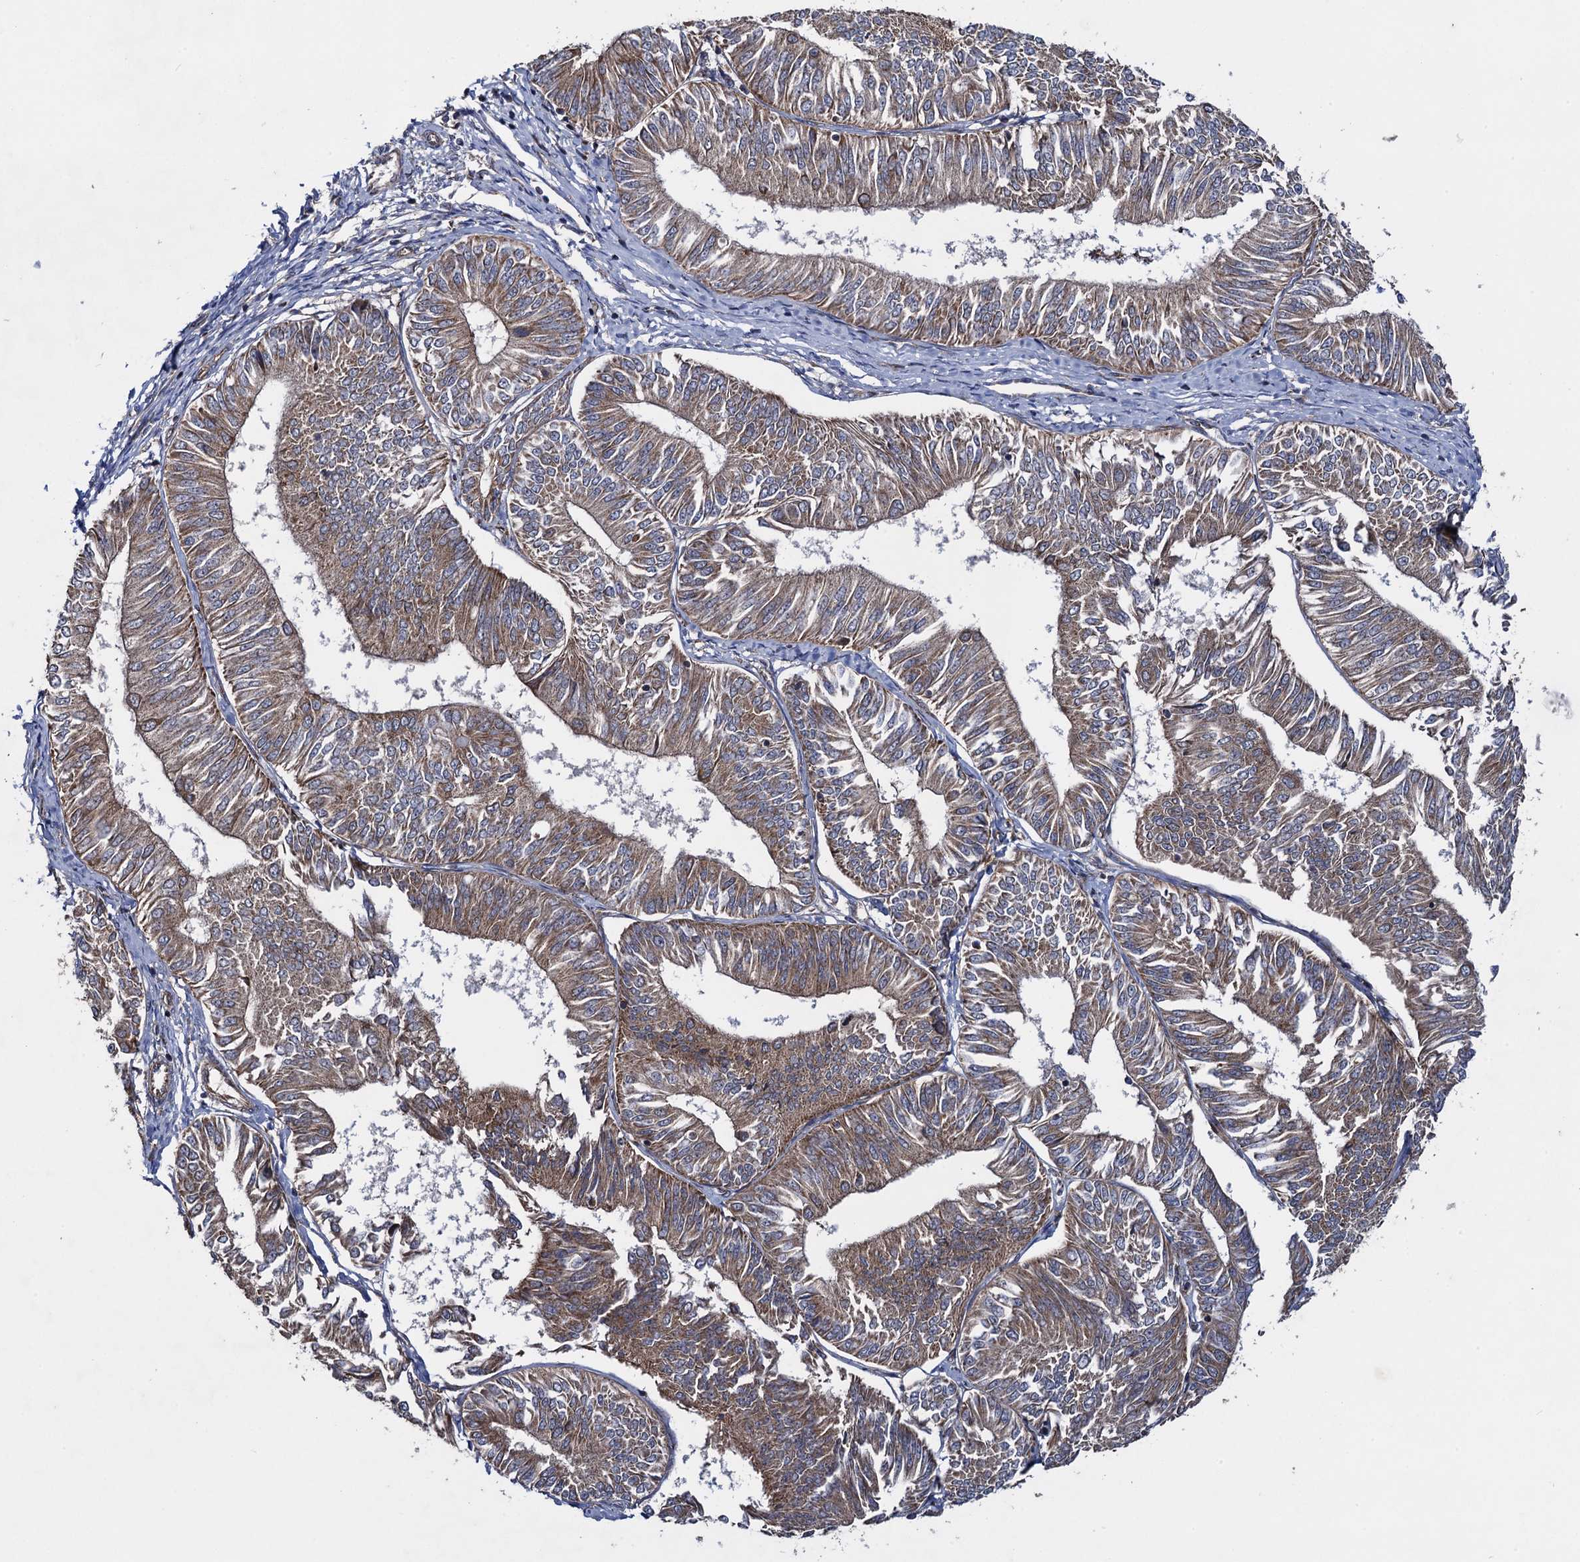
{"staining": {"intensity": "moderate", "quantity": ">75%", "location": "cytoplasmic/membranous"}, "tissue": "endometrial cancer", "cell_type": "Tumor cells", "image_type": "cancer", "snomed": [{"axis": "morphology", "description": "Adenocarcinoma, NOS"}, {"axis": "topography", "description": "Endometrium"}], "caption": "DAB immunohistochemical staining of human endometrial cancer exhibits moderate cytoplasmic/membranous protein expression in about >75% of tumor cells.", "gene": "HAUS1", "patient": {"sex": "female", "age": 58}}